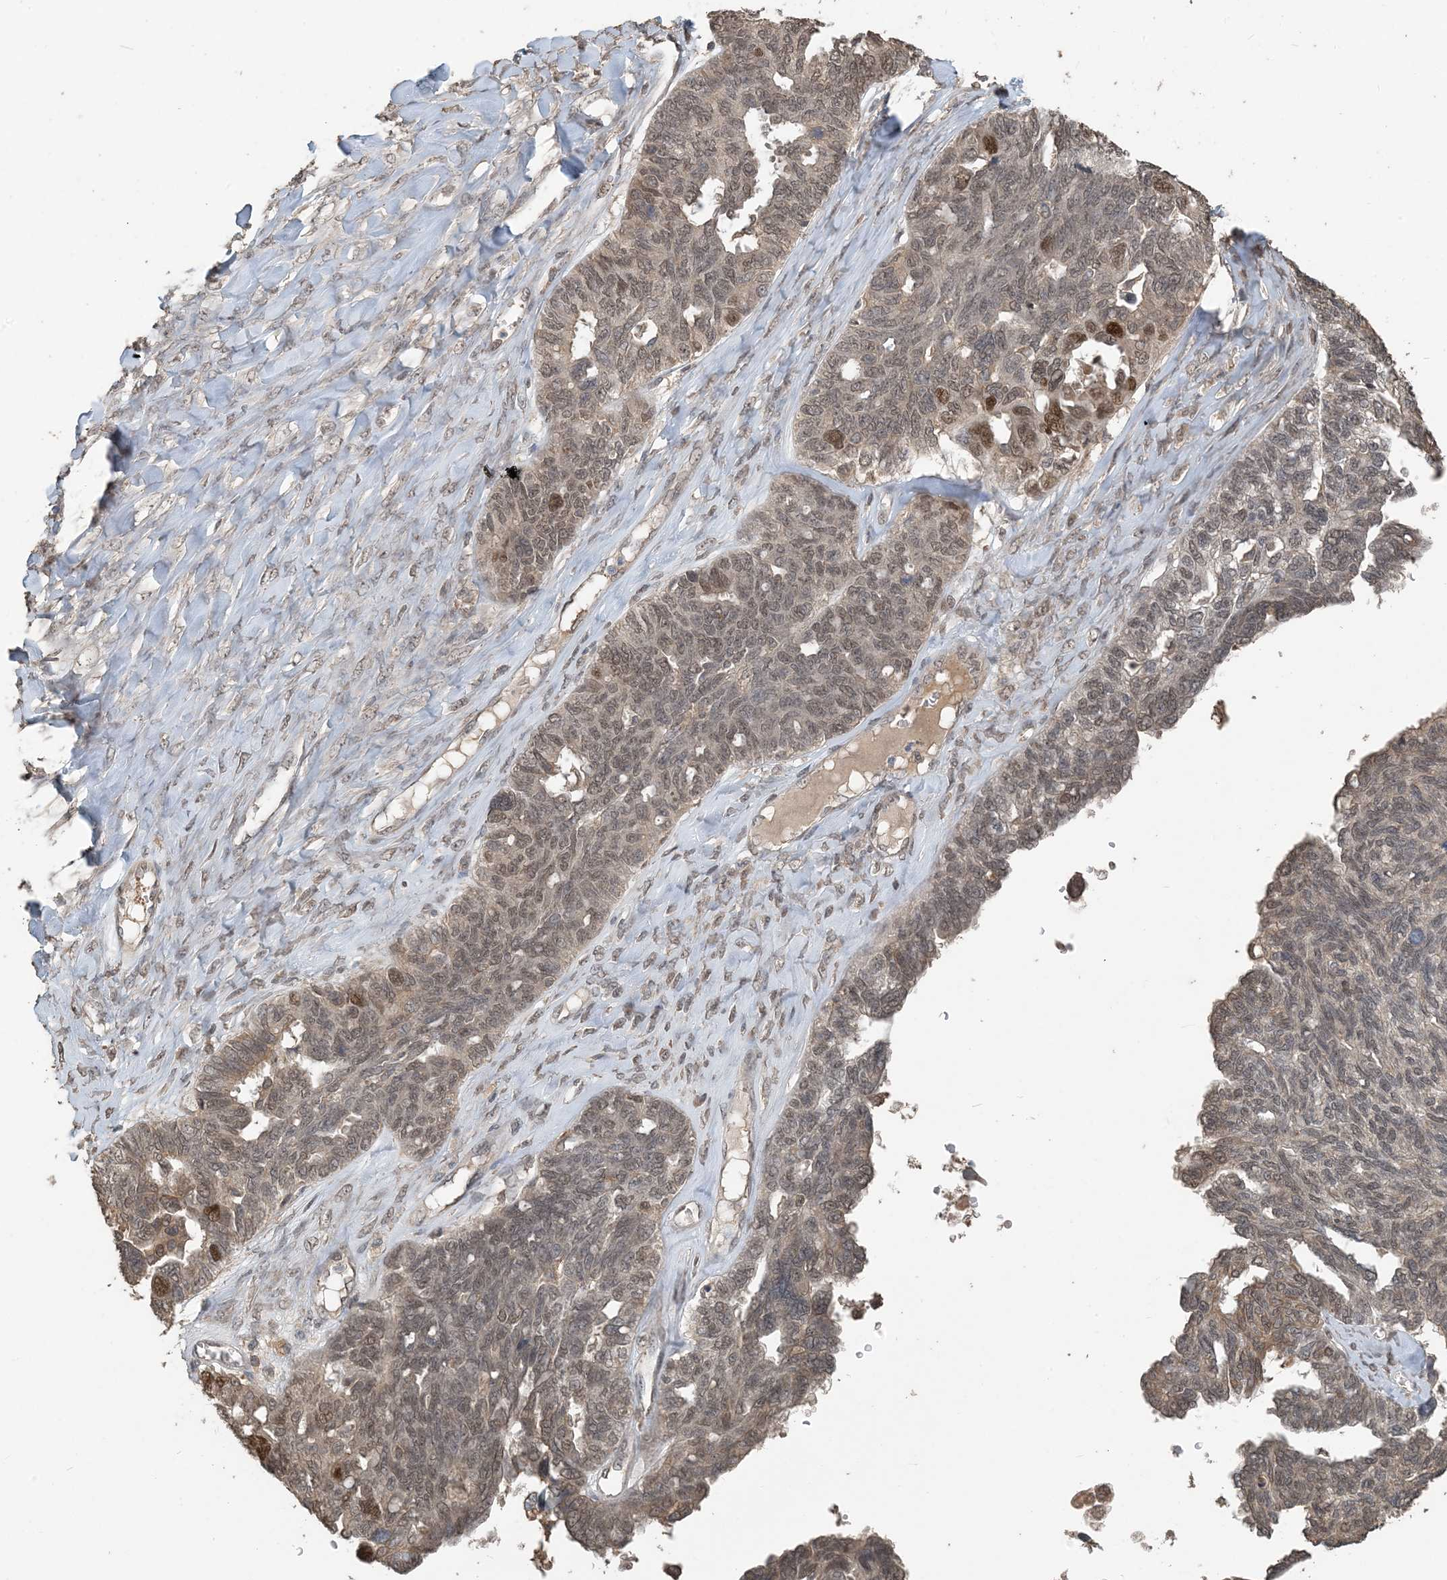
{"staining": {"intensity": "moderate", "quantity": "<25%", "location": "nuclear"}, "tissue": "ovarian cancer", "cell_type": "Tumor cells", "image_type": "cancer", "snomed": [{"axis": "morphology", "description": "Cystadenocarcinoma, serous, NOS"}, {"axis": "topography", "description": "Ovary"}], "caption": "This micrograph exhibits immunohistochemistry (IHC) staining of human ovarian serous cystadenocarcinoma, with low moderate nuclear positivity in approximately <25% of tumor cells.", "gene": "ZC3H12A", "patient": {"sex": "female", "age": 79}}